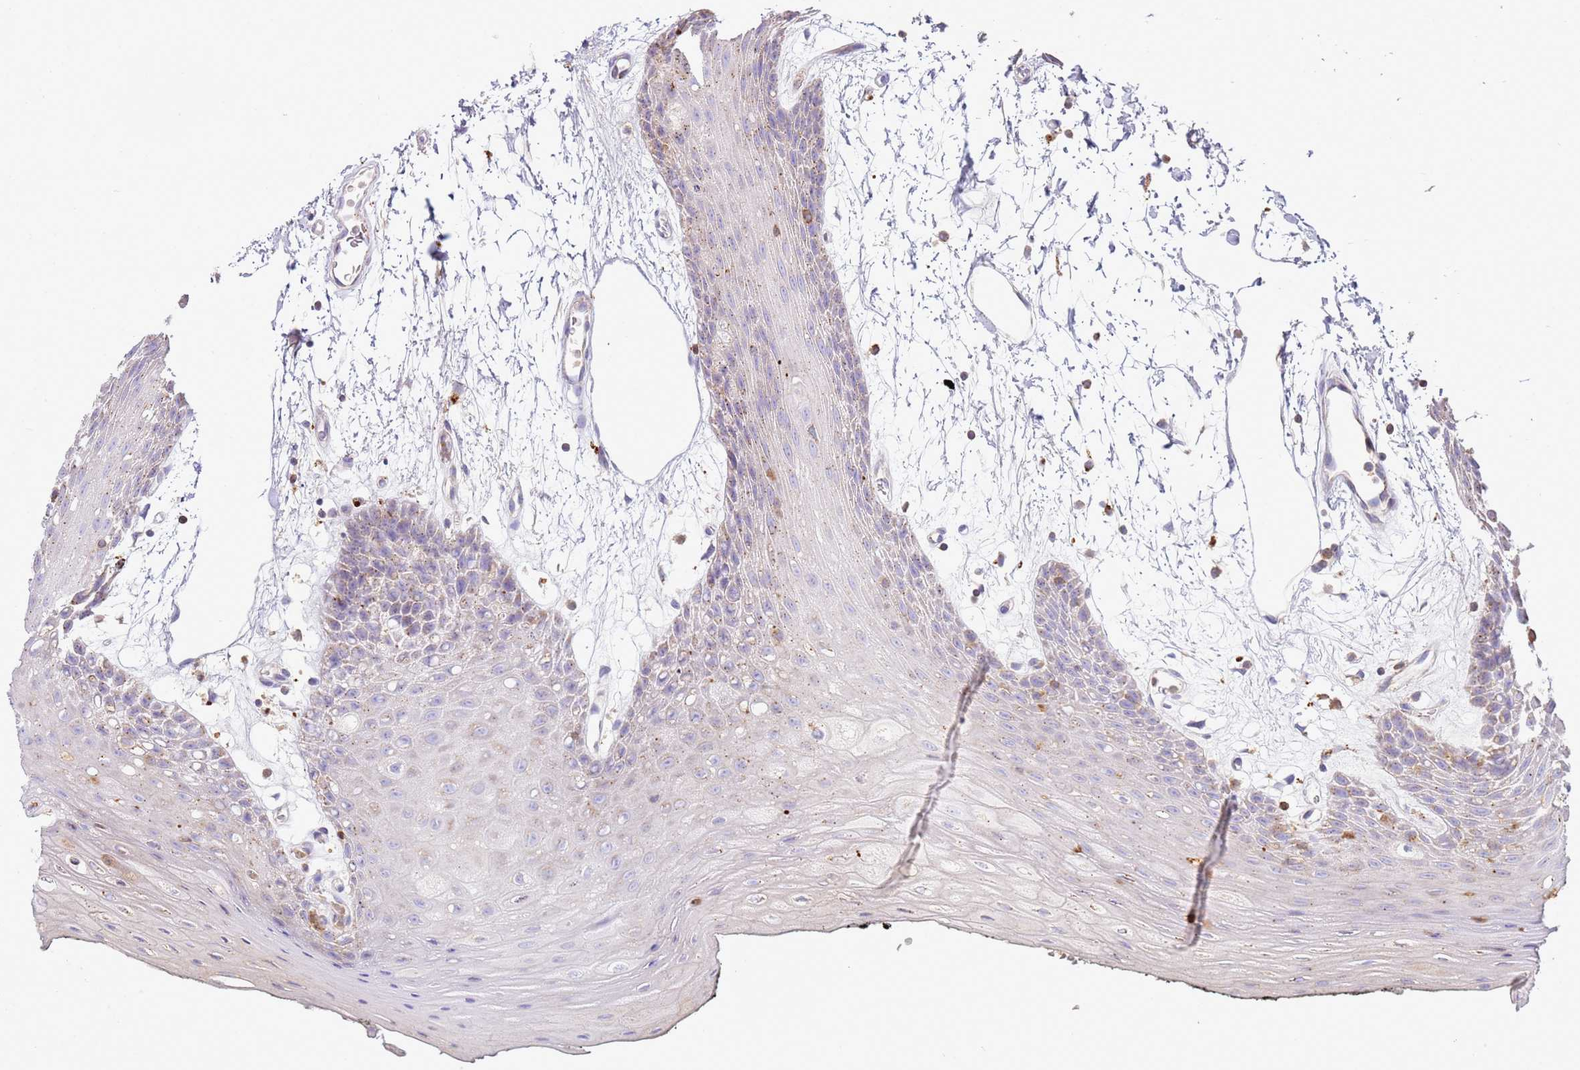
{"staining": {"intensity": "moderate", "quantity": "<25%", "location": "cytoplasmic/membranous"}, "tissue": "oral mucosa", "cell_type": "Squamous epithelial cells", "image_type": "normal", "snomed": [{"axis": "morphology", "description": "Normal tissue, NOS"}, {"axis": "topography", "description": "Oral tissue"}, {"axis": "topography", "description": "Tounge, NOS"}], "caption": "Immunohistochemistry histopathology image of unremarkable oral mucosa: oral mucosa stained using immunohistochemistry reveals low levels of moderate protein expression localized specifically in the cytoplasmic/membranous of squamous epithelial cells, appearing as a cytoplasmic/membranous brown color.", "gene": "TTPAL", "patient": {"sex": "female", "age": 59}}